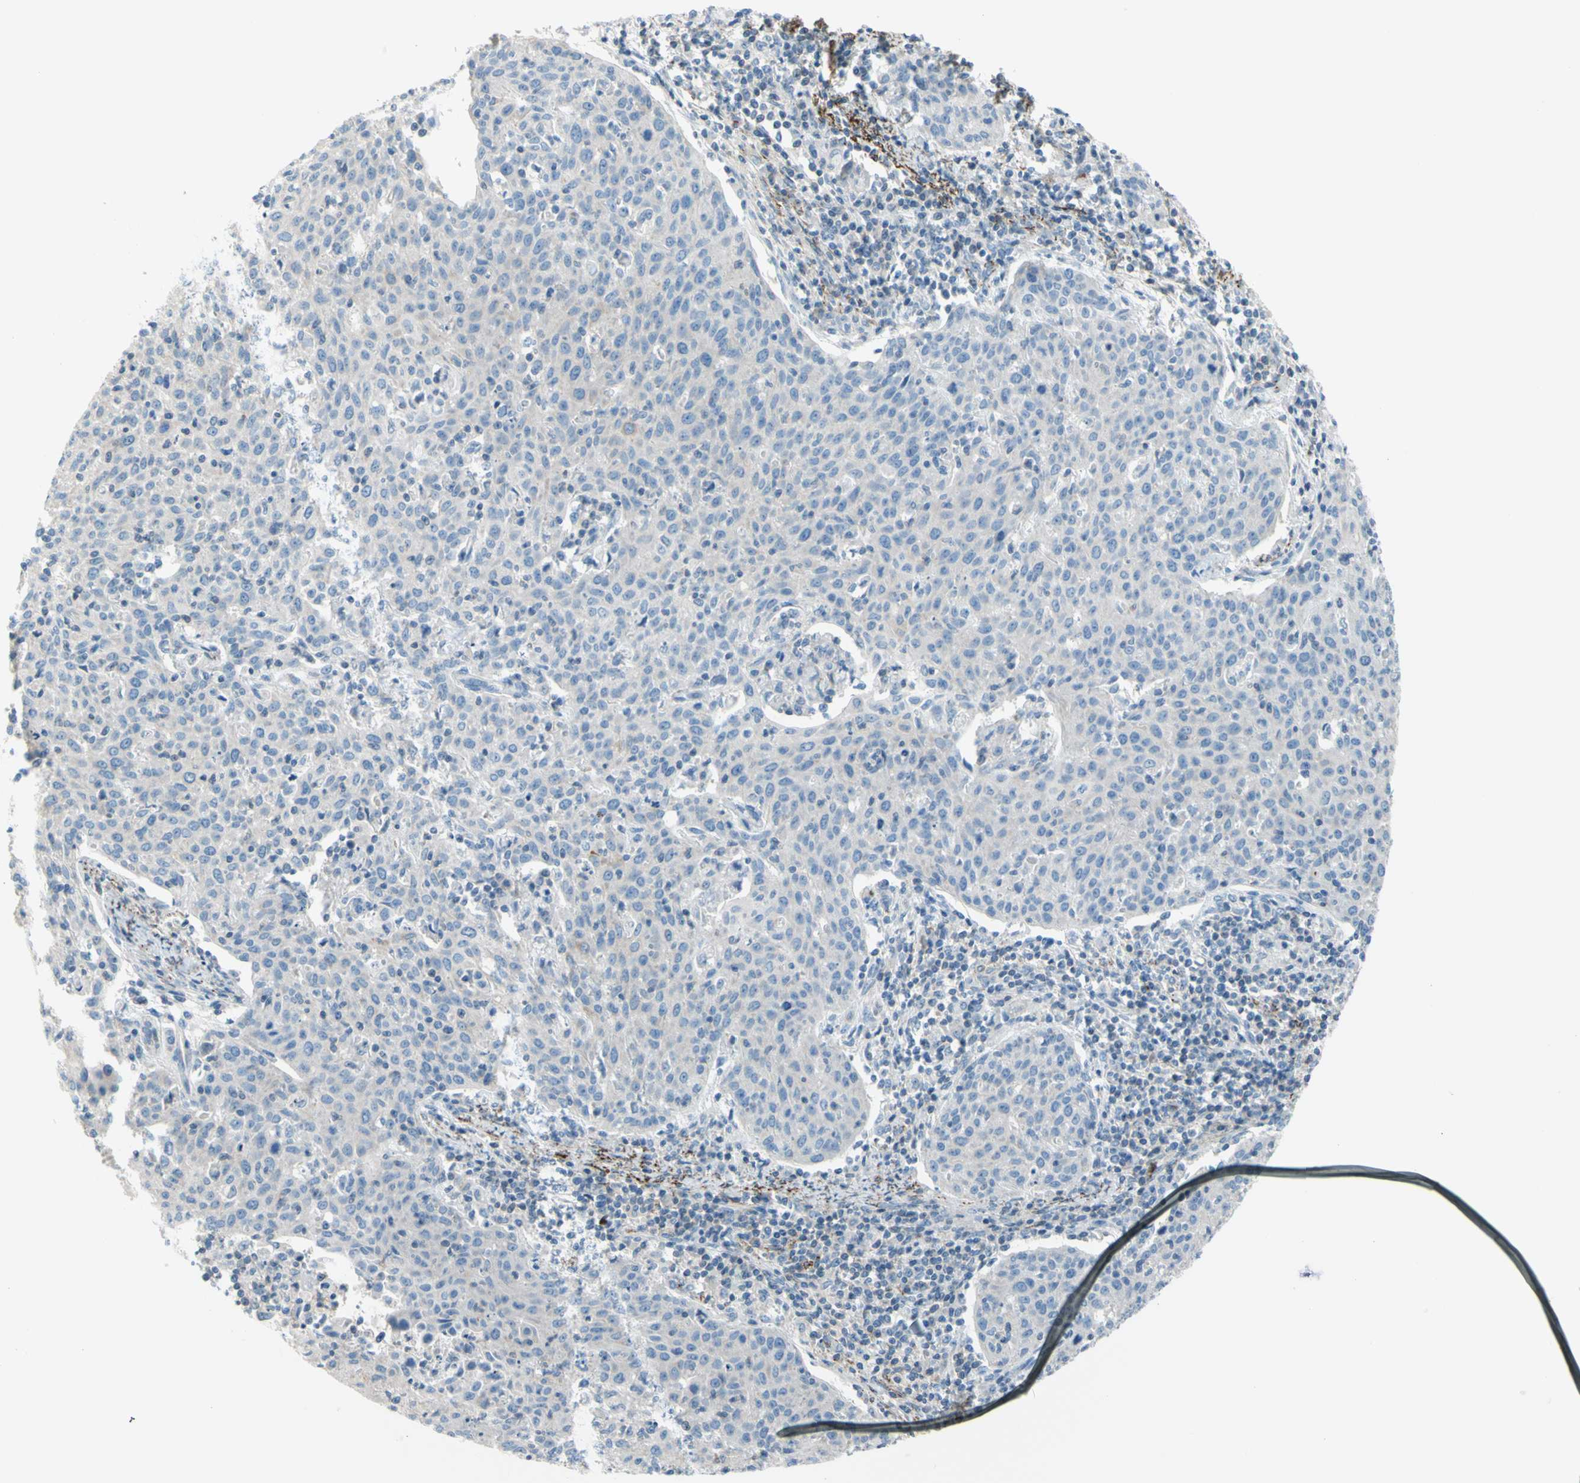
{"staining": {"intensity": "negative", "quantity": "none", "location": "none"}, "tissue": "cervical cancer", "cell_type": "Tumor cells", "image_type": "cancer", "snomed": [{"axis": "morphology", "description": "Squamous cell carcinoma, NOS"}, {"axis": "topography", "description": "Cervix"}], "caption": "This histopathology image is of squamous cell carcinoma (cervical) stained with immunohistochemistry to label a protein in brown with the nuclei are counter-stained blue. There is no positivity in tumor cells.", "gene": "PRRG2", "patient": {"sex": "female", "age": 38}}